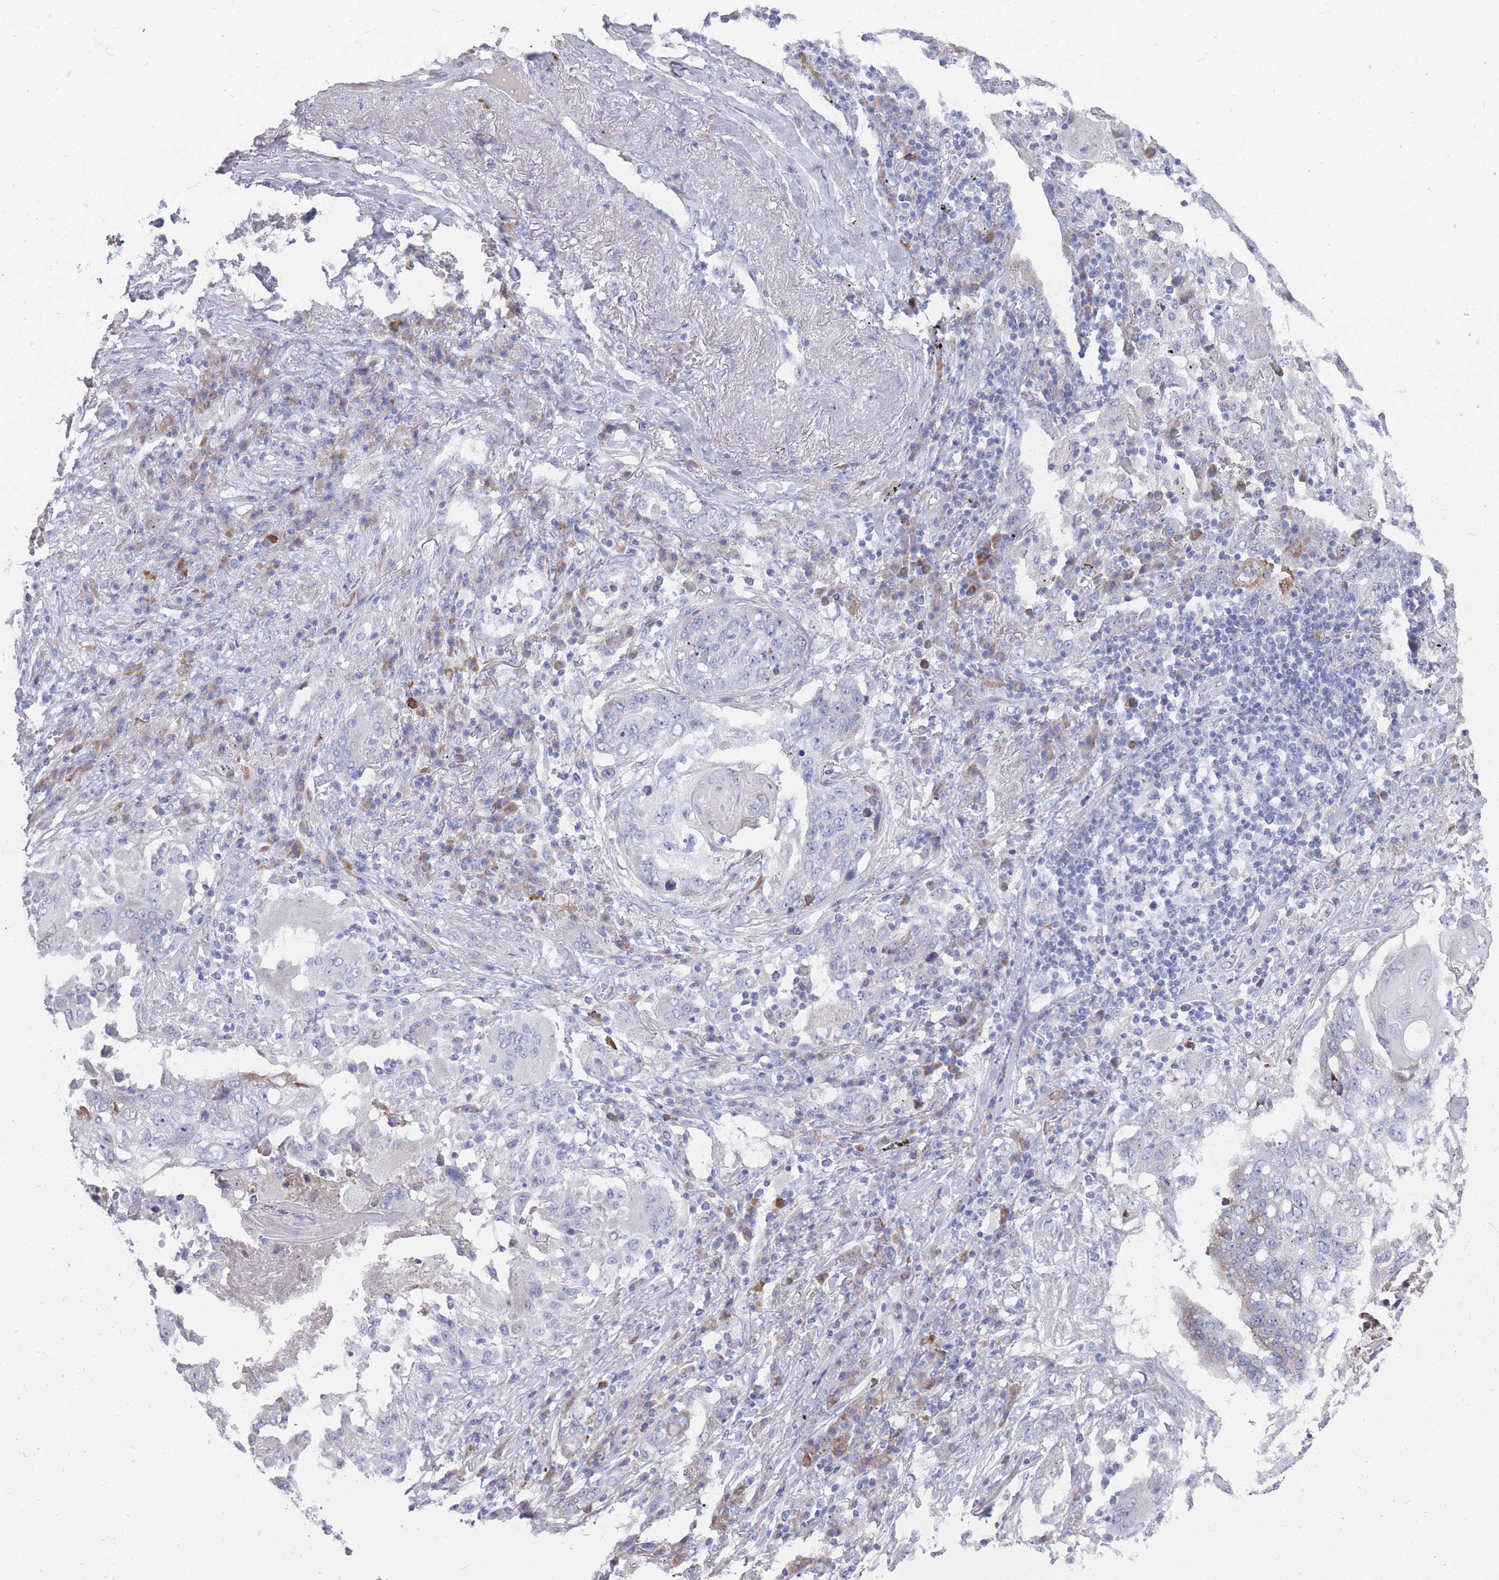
{"staining": {"intensity": "weak", "quantity": "<25%", "location": "cytoplasmic/membranous"}, "tissue": "lung cancer", "cell_type": "Tumor cells", "image_type": "cancer", "snomed": [{"axis": "morphology", "description": "Squamous cell carcinoma, NOS"}, {"axis": "topography", "description": "Lung"}], "caption": "IHC histopathology image of neoplastic tissue: human lung squamous cell carcinoma stained with DAB (3,3'-diaminobenzidine) shows no significant protein staining in tumor cells.", "gene": "ST8SIA5", "patient": {"sex": "female", "age": 63}}